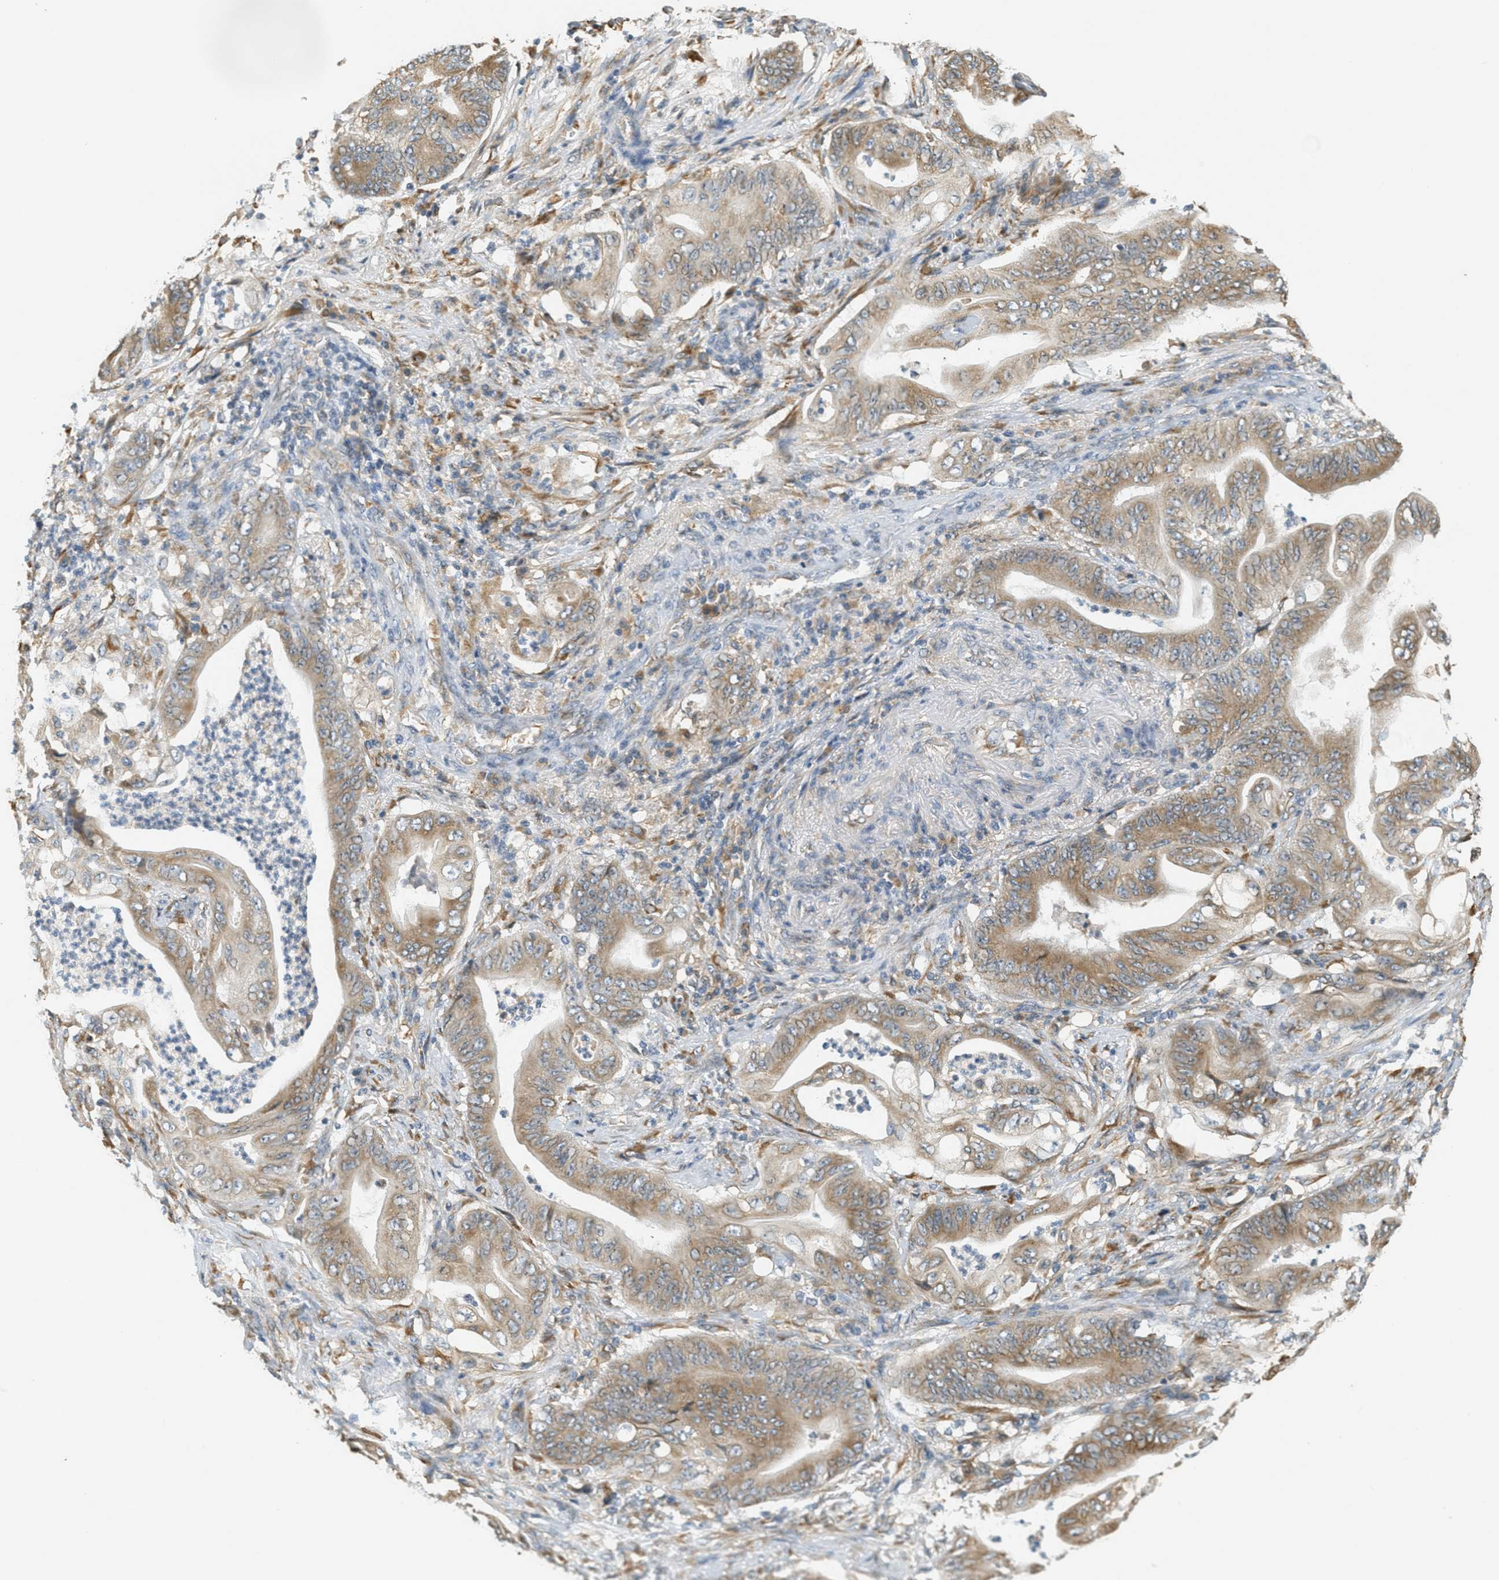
{"staining": {"intensity": "moderate", "quantity": ">75%", "location": "cytoplasmic/membranous"}, "tissue": "stomach cancer", "cell_type": "Tumor cells", "image_type": "cancer", "snomed": [{"axis": "morphology", "description": "Adenocarcinoma, NOS"}, {"axis": "topography", "description": "Stomach"}], "caption": "Immunohistochemistry staining of stomach cancer, which demonstrates medium levels of moderate cytoplasmic/membranous expression in about >75% of tumor cells indicating moderate cytoplasmic/membranous protein positivity. The staining was performed using DAB (brown) for protein detection and nuclei were counterstained in hematoxylin (blue).", "gene": "PDK1", "patient": {"sex": "female", "age": 73}}